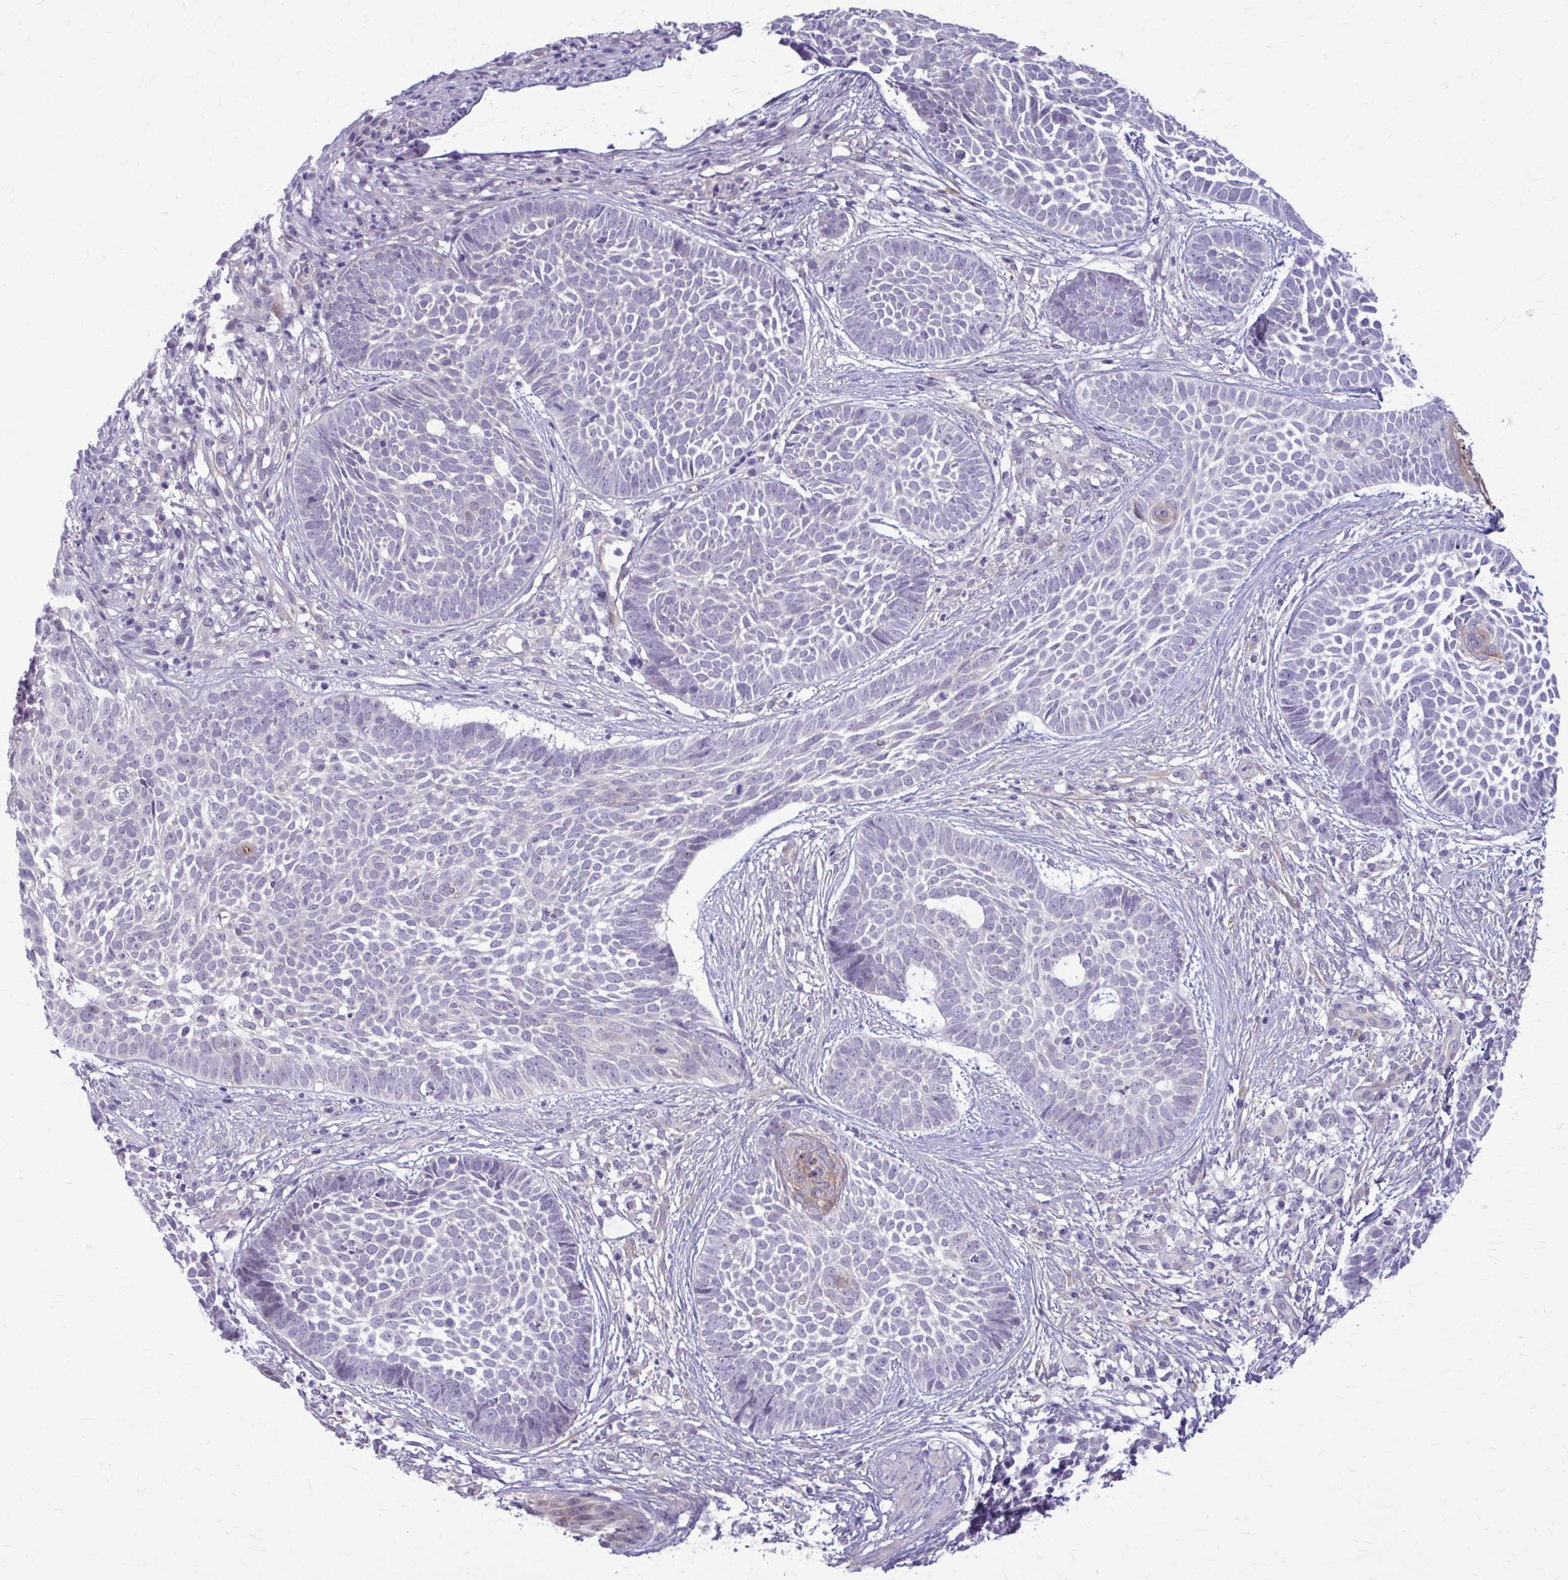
{"staining": {"intensity": "negative", "quantity": "none", "location": "none"}, "tissue": "skin cancer", "cell_type": "Tumor cells", "image_type": "cancer", "snomed": [{"axis": "morphology", "description": "Basal cell carcinoma"}, {"axis": "topography", "description": "Skin"}], "caption": "High power microscopy photomicrograph of an IHC histopathology image of skin basal cell carcinoma, revealing no significant positivity in tumor cells. (Brightfield microscopy of DAB (3,3'-diaminobenzidine) immunohistochemistry (IHC) at high magnification).", "gene": "NUMBL", "patient": {"sex": "female", "age": 89}}